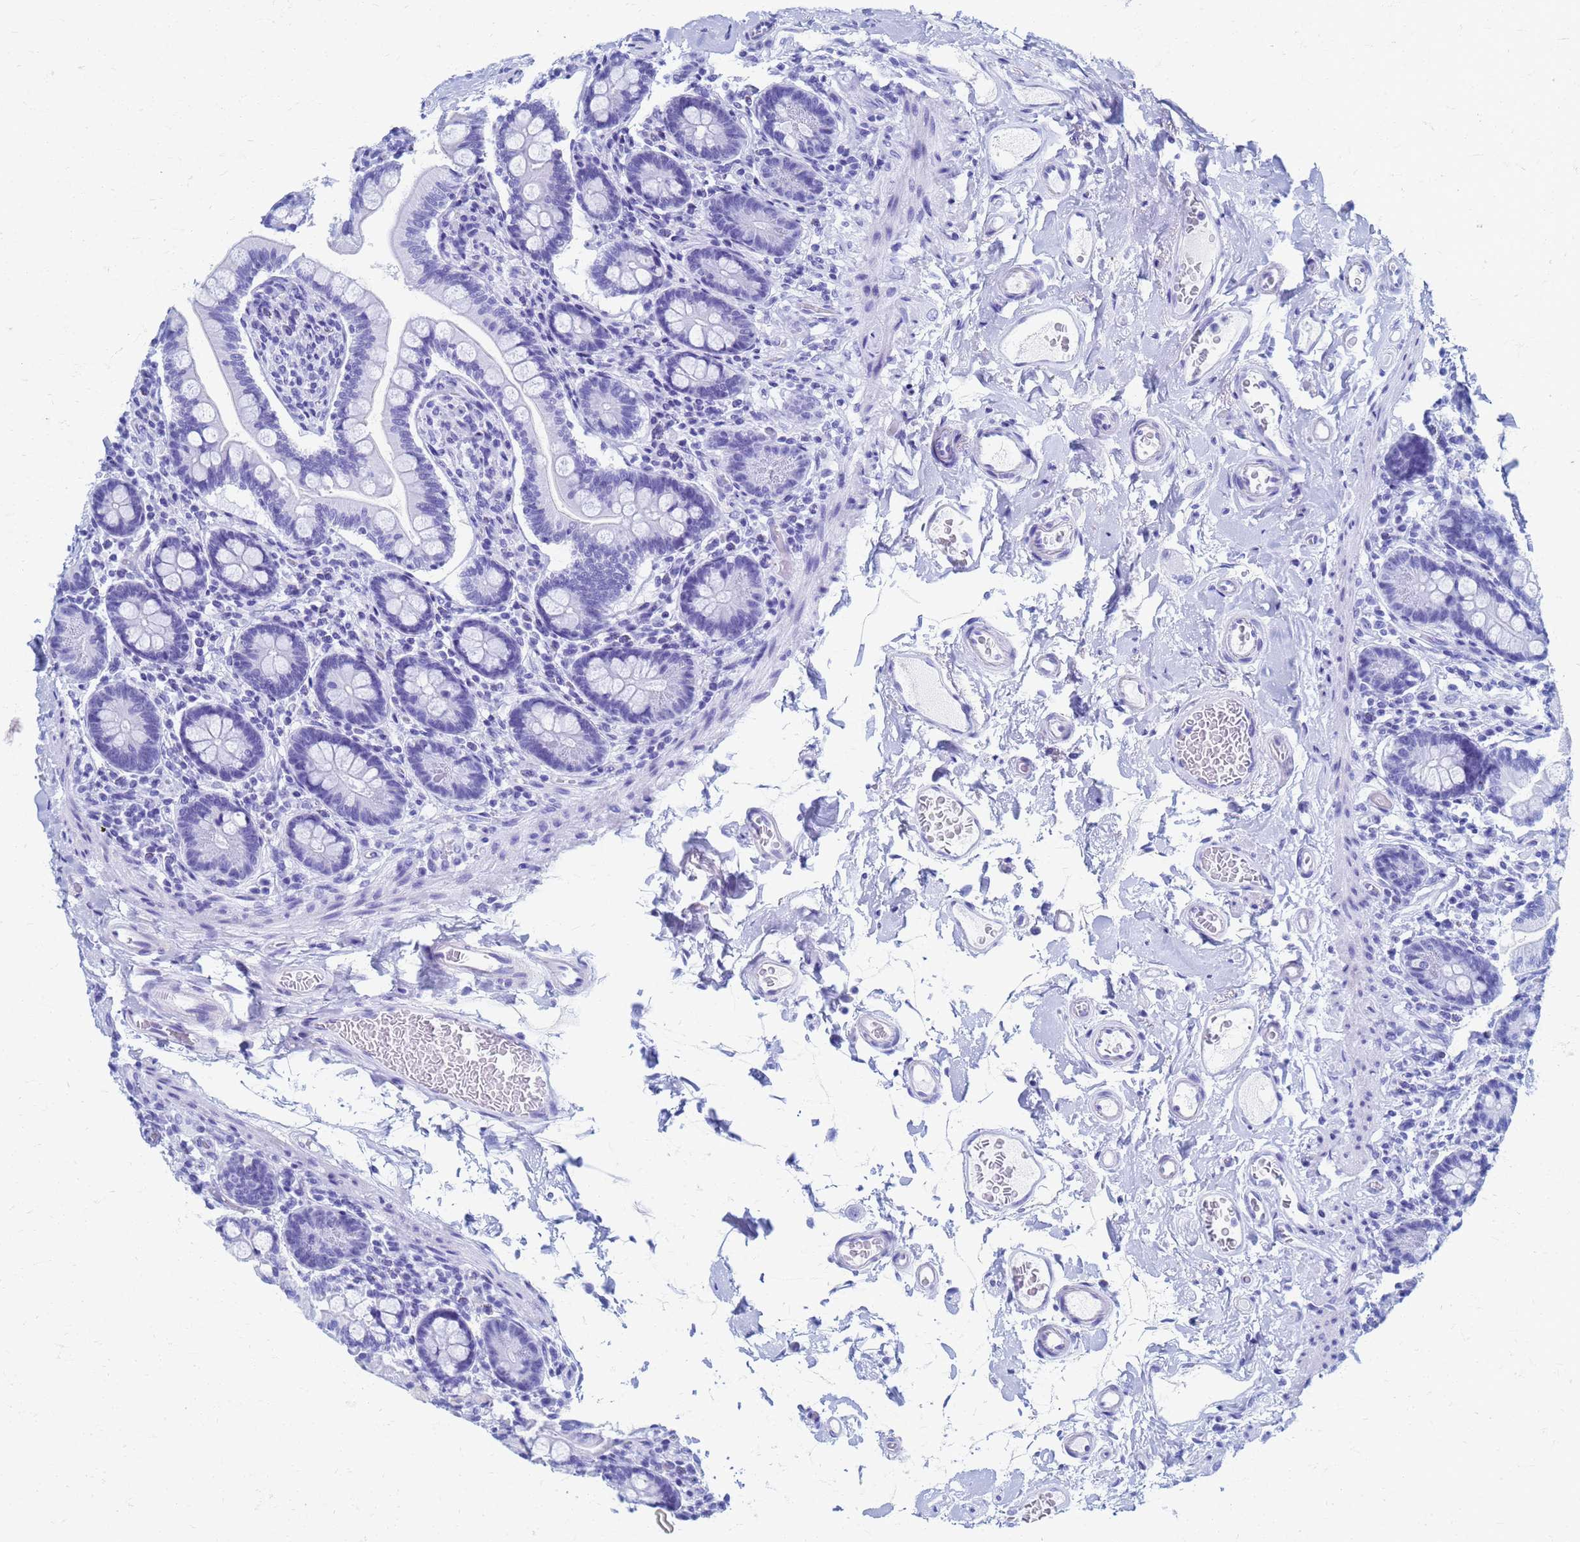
{"staining": {"intensity": "negative", "quantity": "none", "location": "none"}, "tissue": "small intestine", "cell_type": "Glandular cells", "image_type": "normal", "snomed": [{"axis": "morphology", "description": "Normal tissue, NOS"}, {"axis": "topography", "description": "Small intestine"}], "caption": "Human small intestine stained for a protein using immunohistochemistry (IHC) exhibits no staining in glandular cells.", "gene": "ATPAF1", "patient": {"sex": "female", "age": 64}}